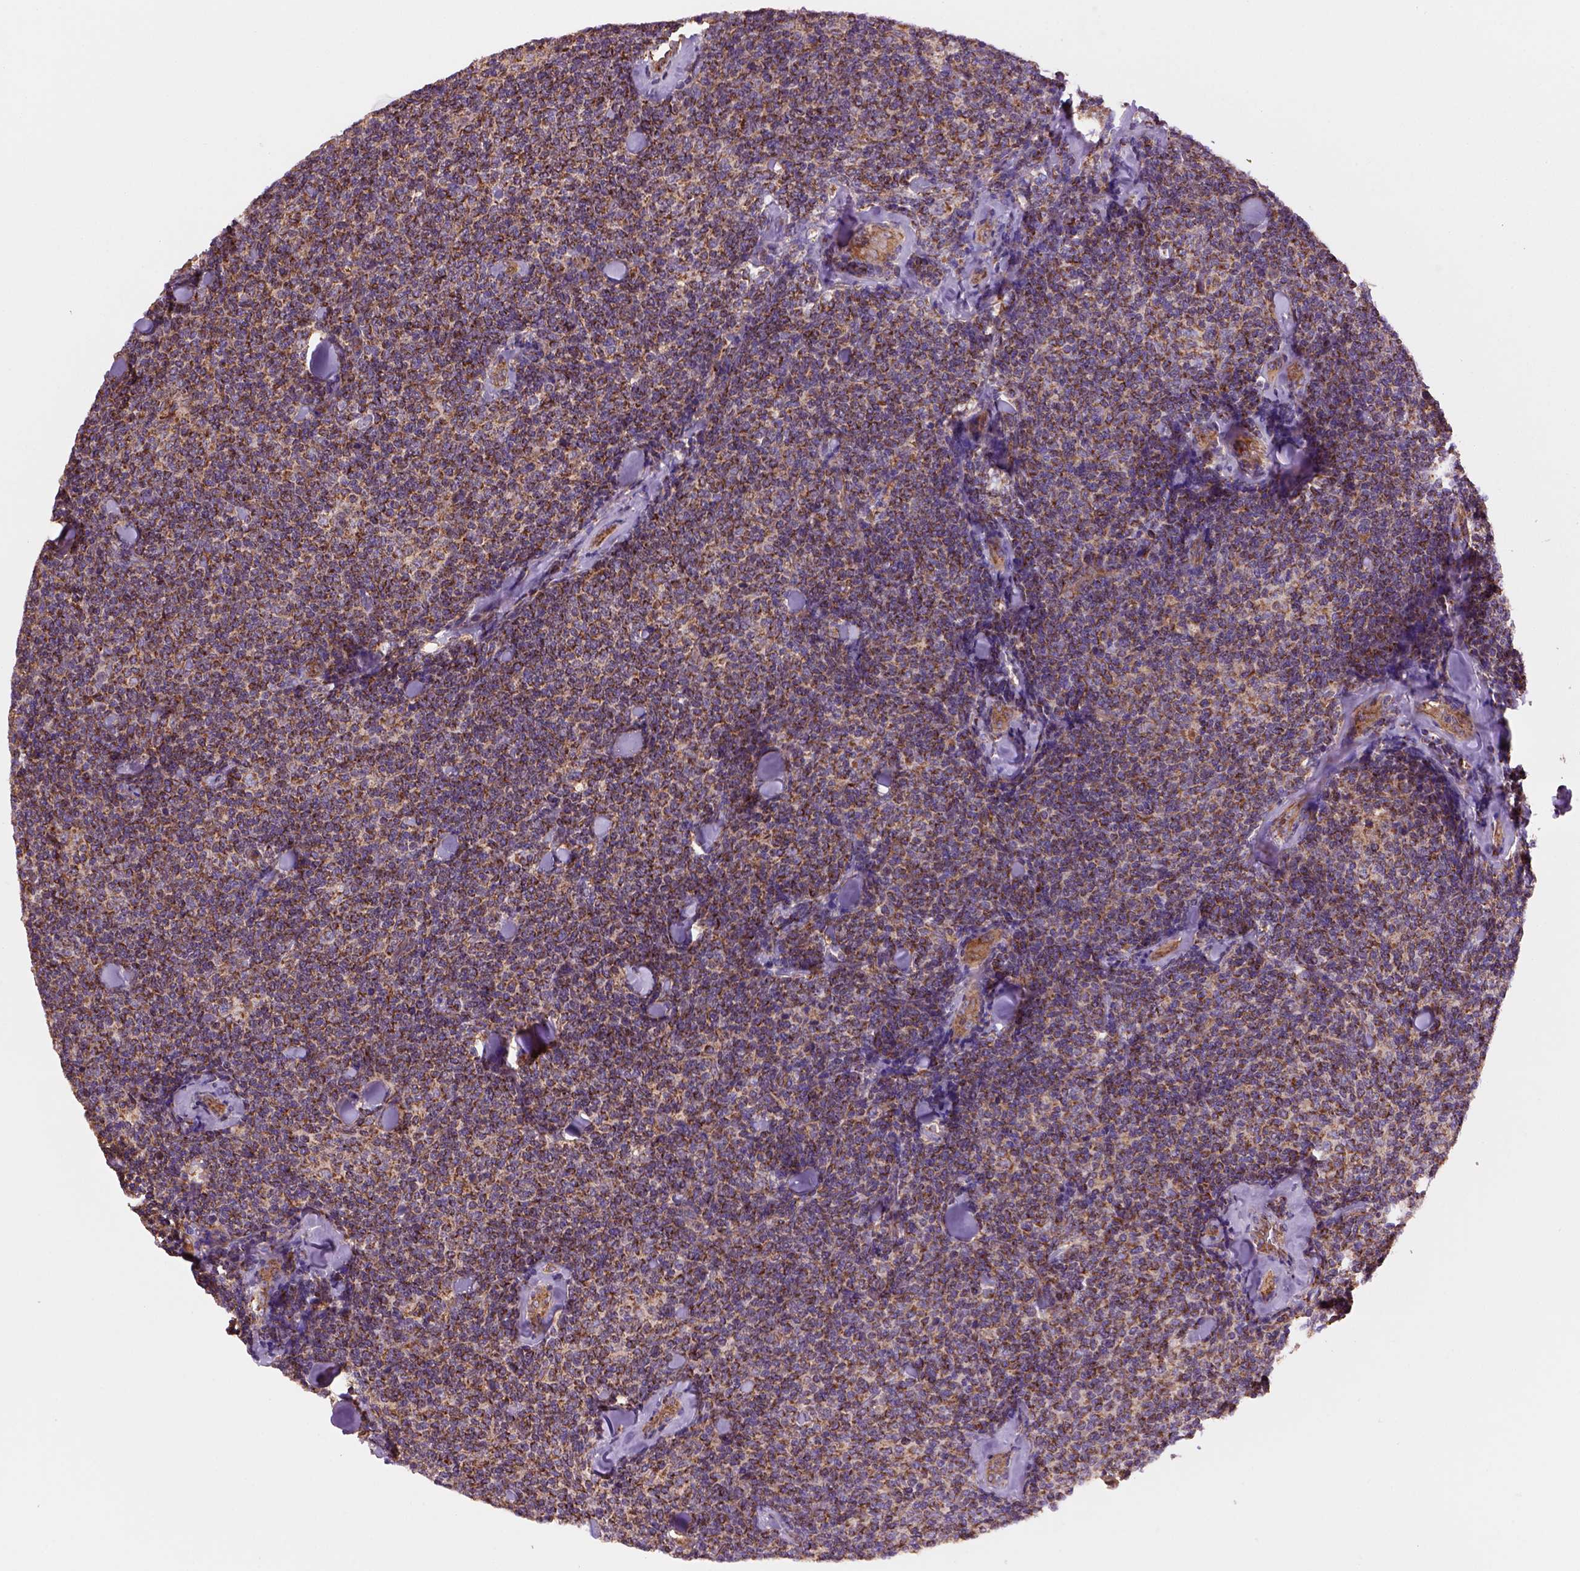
{"staining": {"intensity": "moderate", "quantity": "25%-75%", "location": "cytoplasmic/membranous"}, "tissue": "lymphoma", "cell_type": "Tumor cells", "image_type": "cancer", "snomed": [{"axis": "morphology", "description": "Malignant lymphoma, non-Hodgkin's type, Low grade"}, {"axis": "topography", "description": "Lymph node"}], "caption": "A brown stain highlights moderate cytoplasmic/membranous expression of a protein in lymphoma tumor cells. Using DAB (brown) and hematoxylin (blue) stains, captured at high magnification using brightfield microscopy.", "gene": "WARS2", "patient": {"sex": "female", "age": 56}}